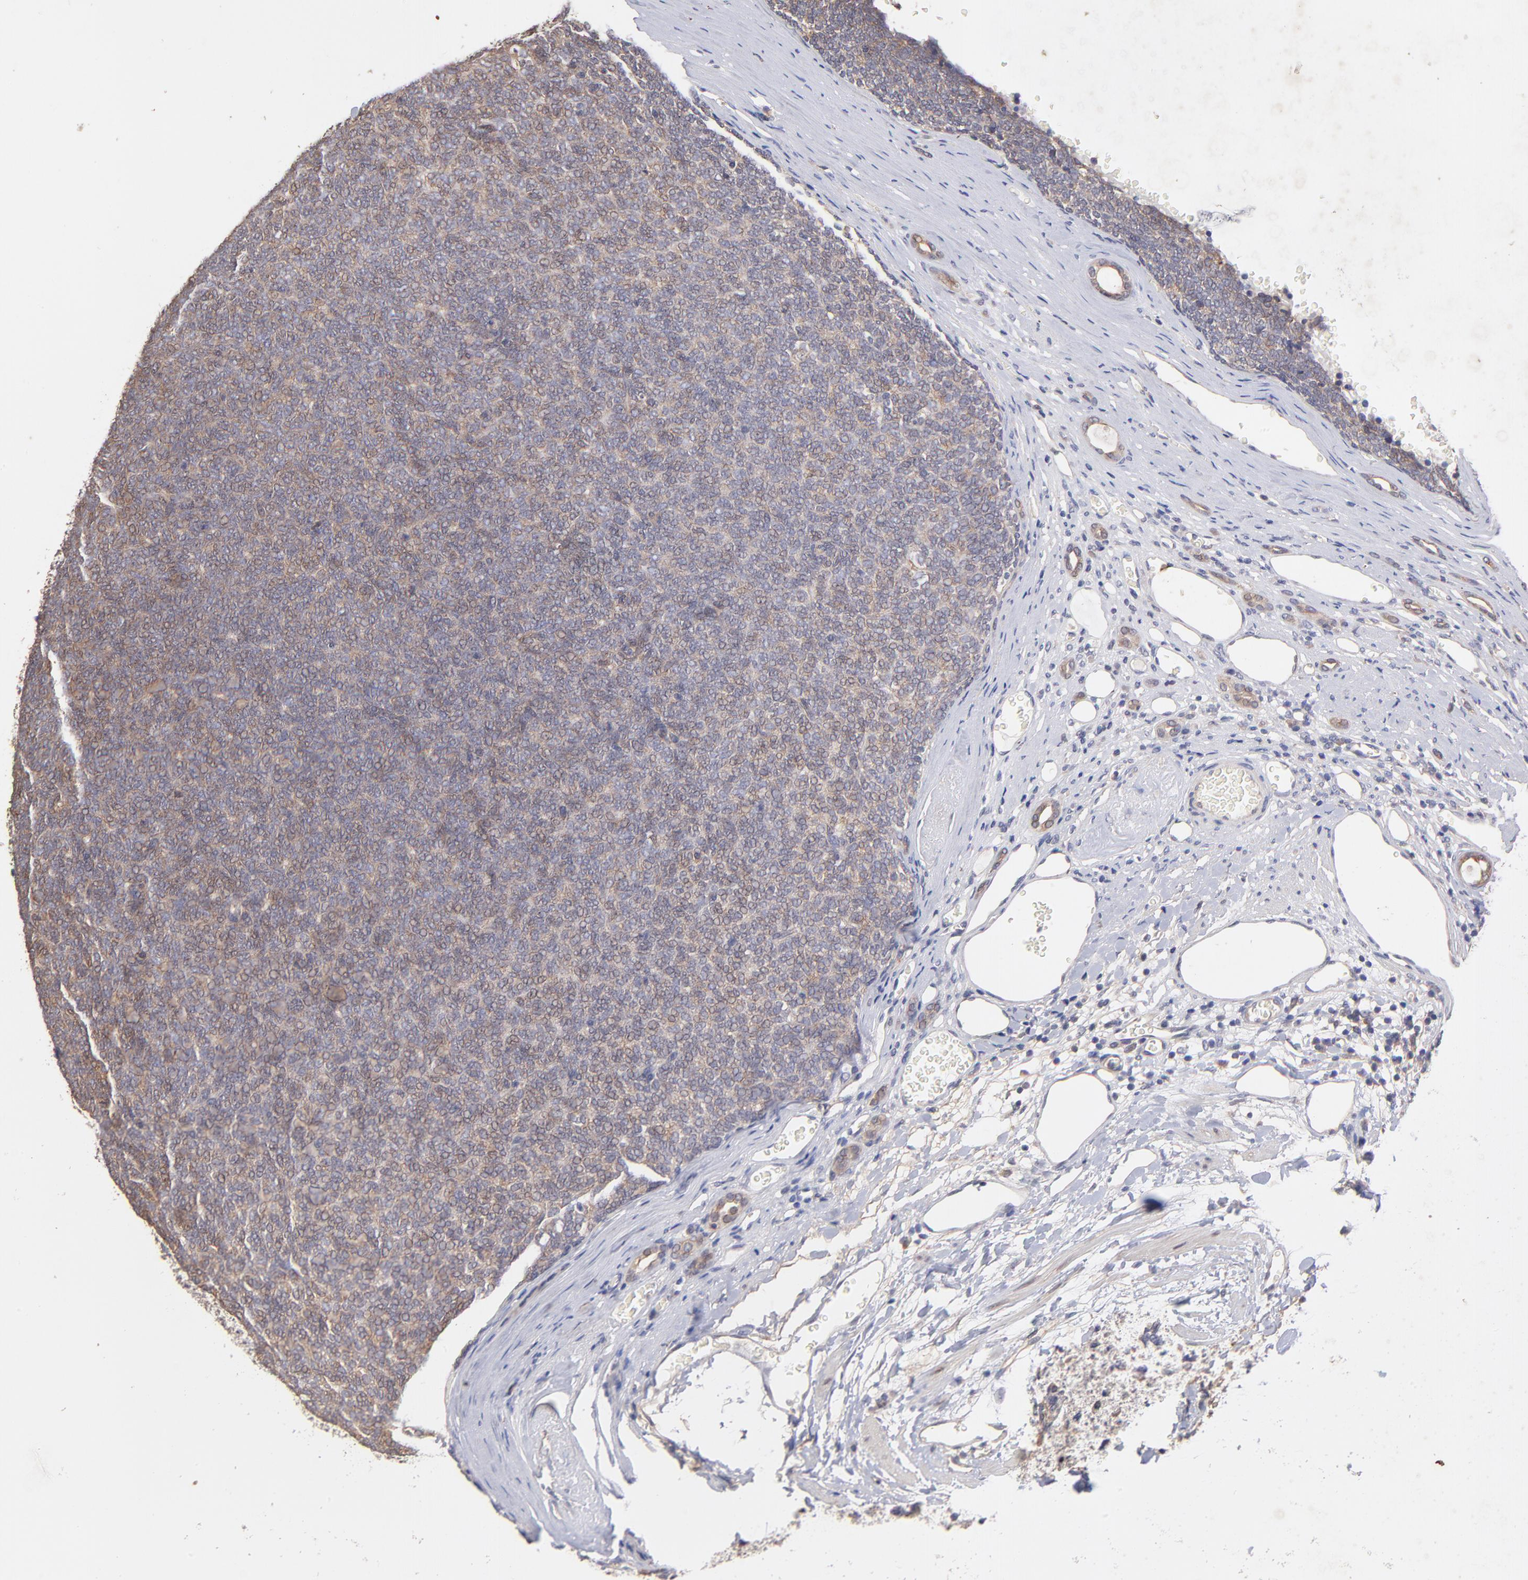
{"staining": {"intensity": "weak", "quantity": "25%-75%", "location": "cytoplasmic/membranous,nuclear"}, "tissue": "renal cancer", "cell_type": "Tumor cells", "image_type": "cancer", "snomed": [{"axis": "morphology", "description": "Neoplasm, malignant, NOS"}, {"axis": "topography", "description": "Kidney"}], "caption": "Human renal cancer (neoplasm (malignant)) stained for a protein (brown) demonstrates weak cytoplasmic/membranous and nuclear positive staining in approximately 25%-75% of tumor cells.", "gene": "STAP2", "patient": {"sex": "male", "age": 28}}